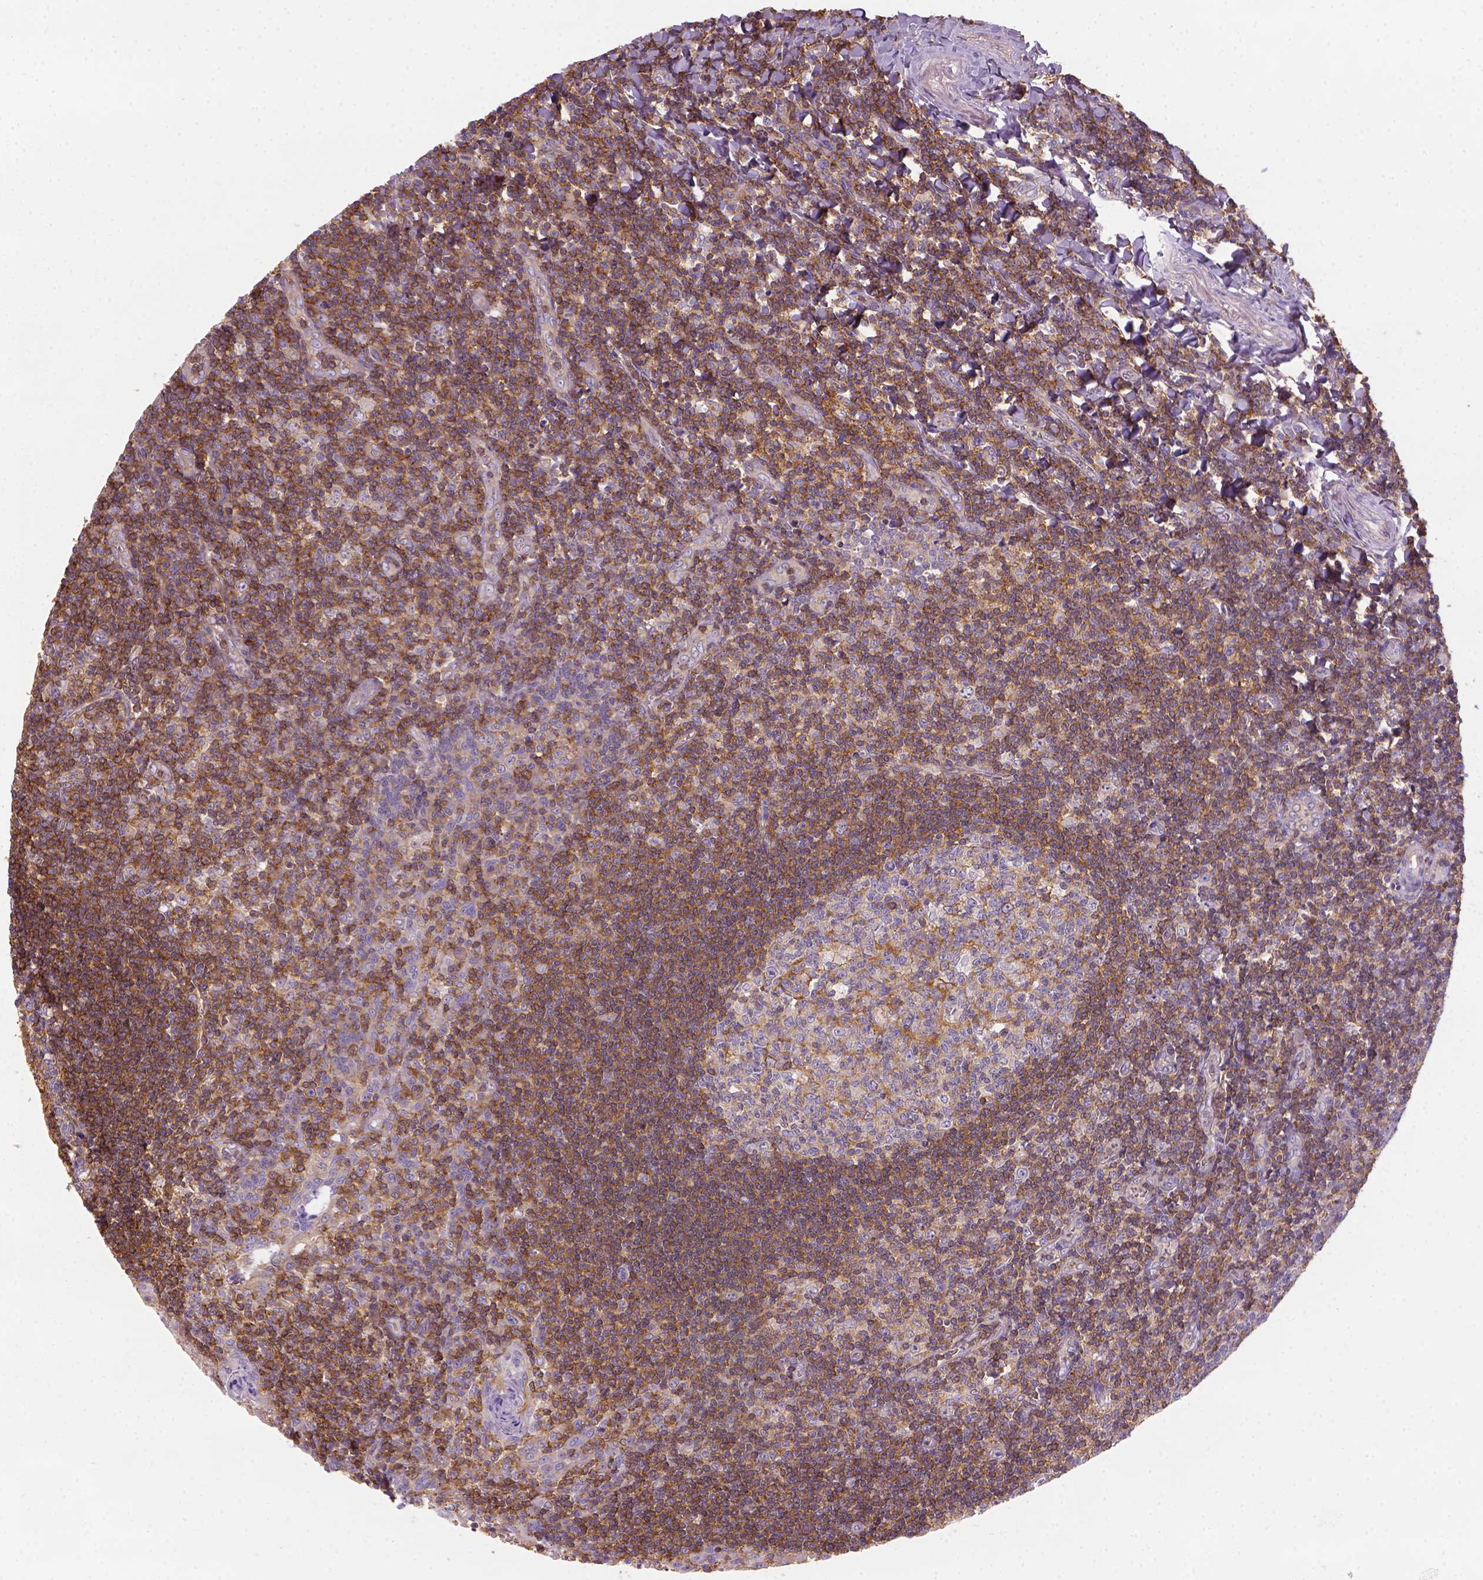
{"staining": {"intensity": "moderate", "quantity": "25%-75%", "location": "cytoplasmic/membranous"}, "tissue": "tonsil", "cell_type": "Germinal center cells", "image_type": "normal", "snomed": [{"axis": "morphology", "description": "Normal tissue, NOS"}, {"axis": "morphology", "description": "Inflammation, NOS"}, {"axis": "topography", "description": "Tonsil"}], "caption": "Germinal center cells display medium levels of moderate cytoplasmic/membranous positivity in about 25%-75% of cells in unremarkable human tonsil. Immunohistochemistry stains the protein in brown and the nuclei are stained blue.", "gene": "GPRC5D", "patient": {"sex": "female", "age": 31}}